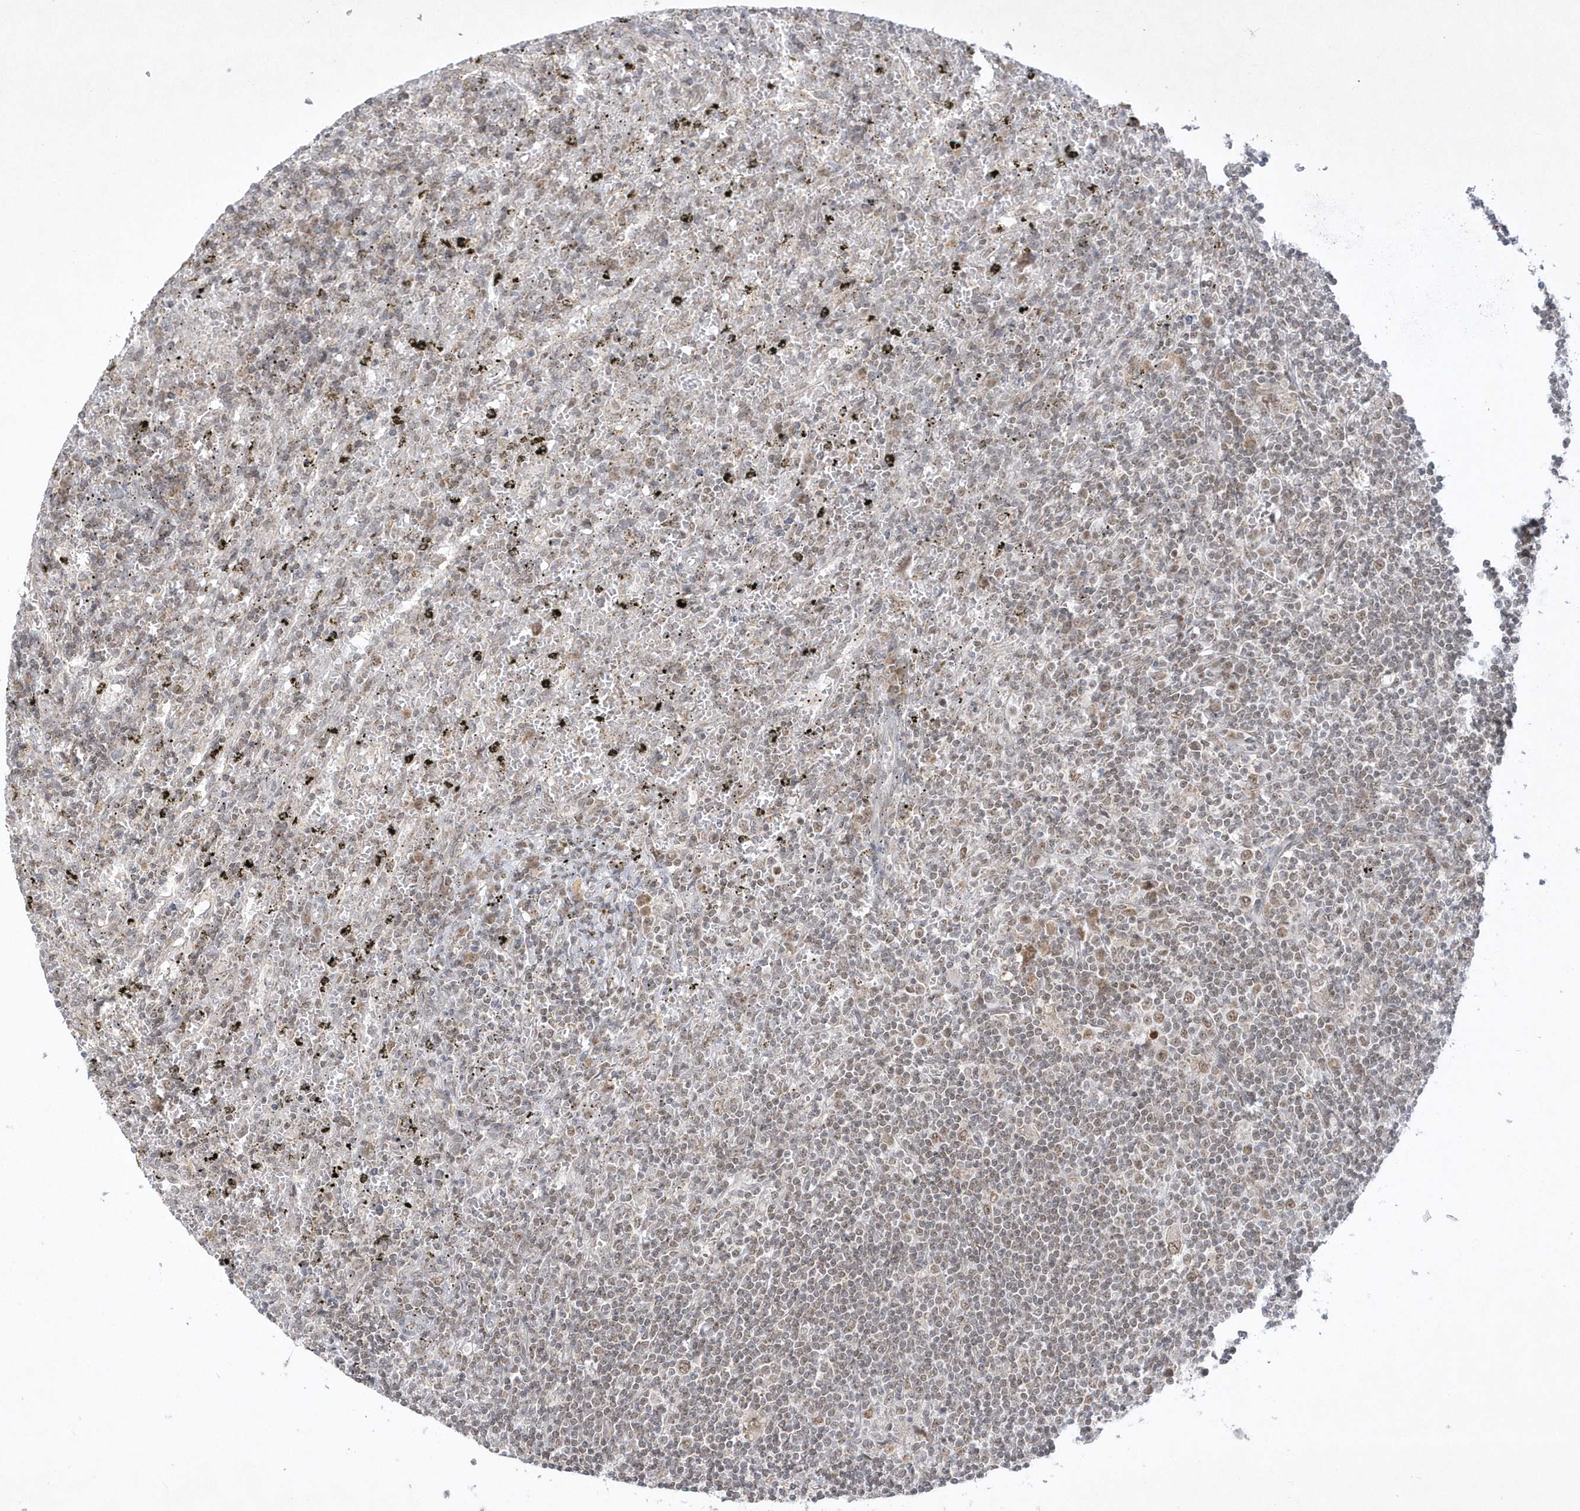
{"staining": {"intensity": "moderate", "quantity": "<25%", "location": "nuclear"}, "tissue": "lymphoma", "cell_type": "Tumor cells", "image_type": "cancer", "snomed": [{"axis": "morphology", "description": "Malignant lymphoma, non-Hodgkin's type, Low grade"}, {"axis": "topography", "description": "Spleen"}], "caption": "Human malignant lymphoma, non-Hodgkin's type (low-grade) stained with a brown dye demonstrates moderate nuclear positive positivity in about <25% of tumor cells.", "gene": "CPSF3", "patient": {"sex": "male", "age": 76}}